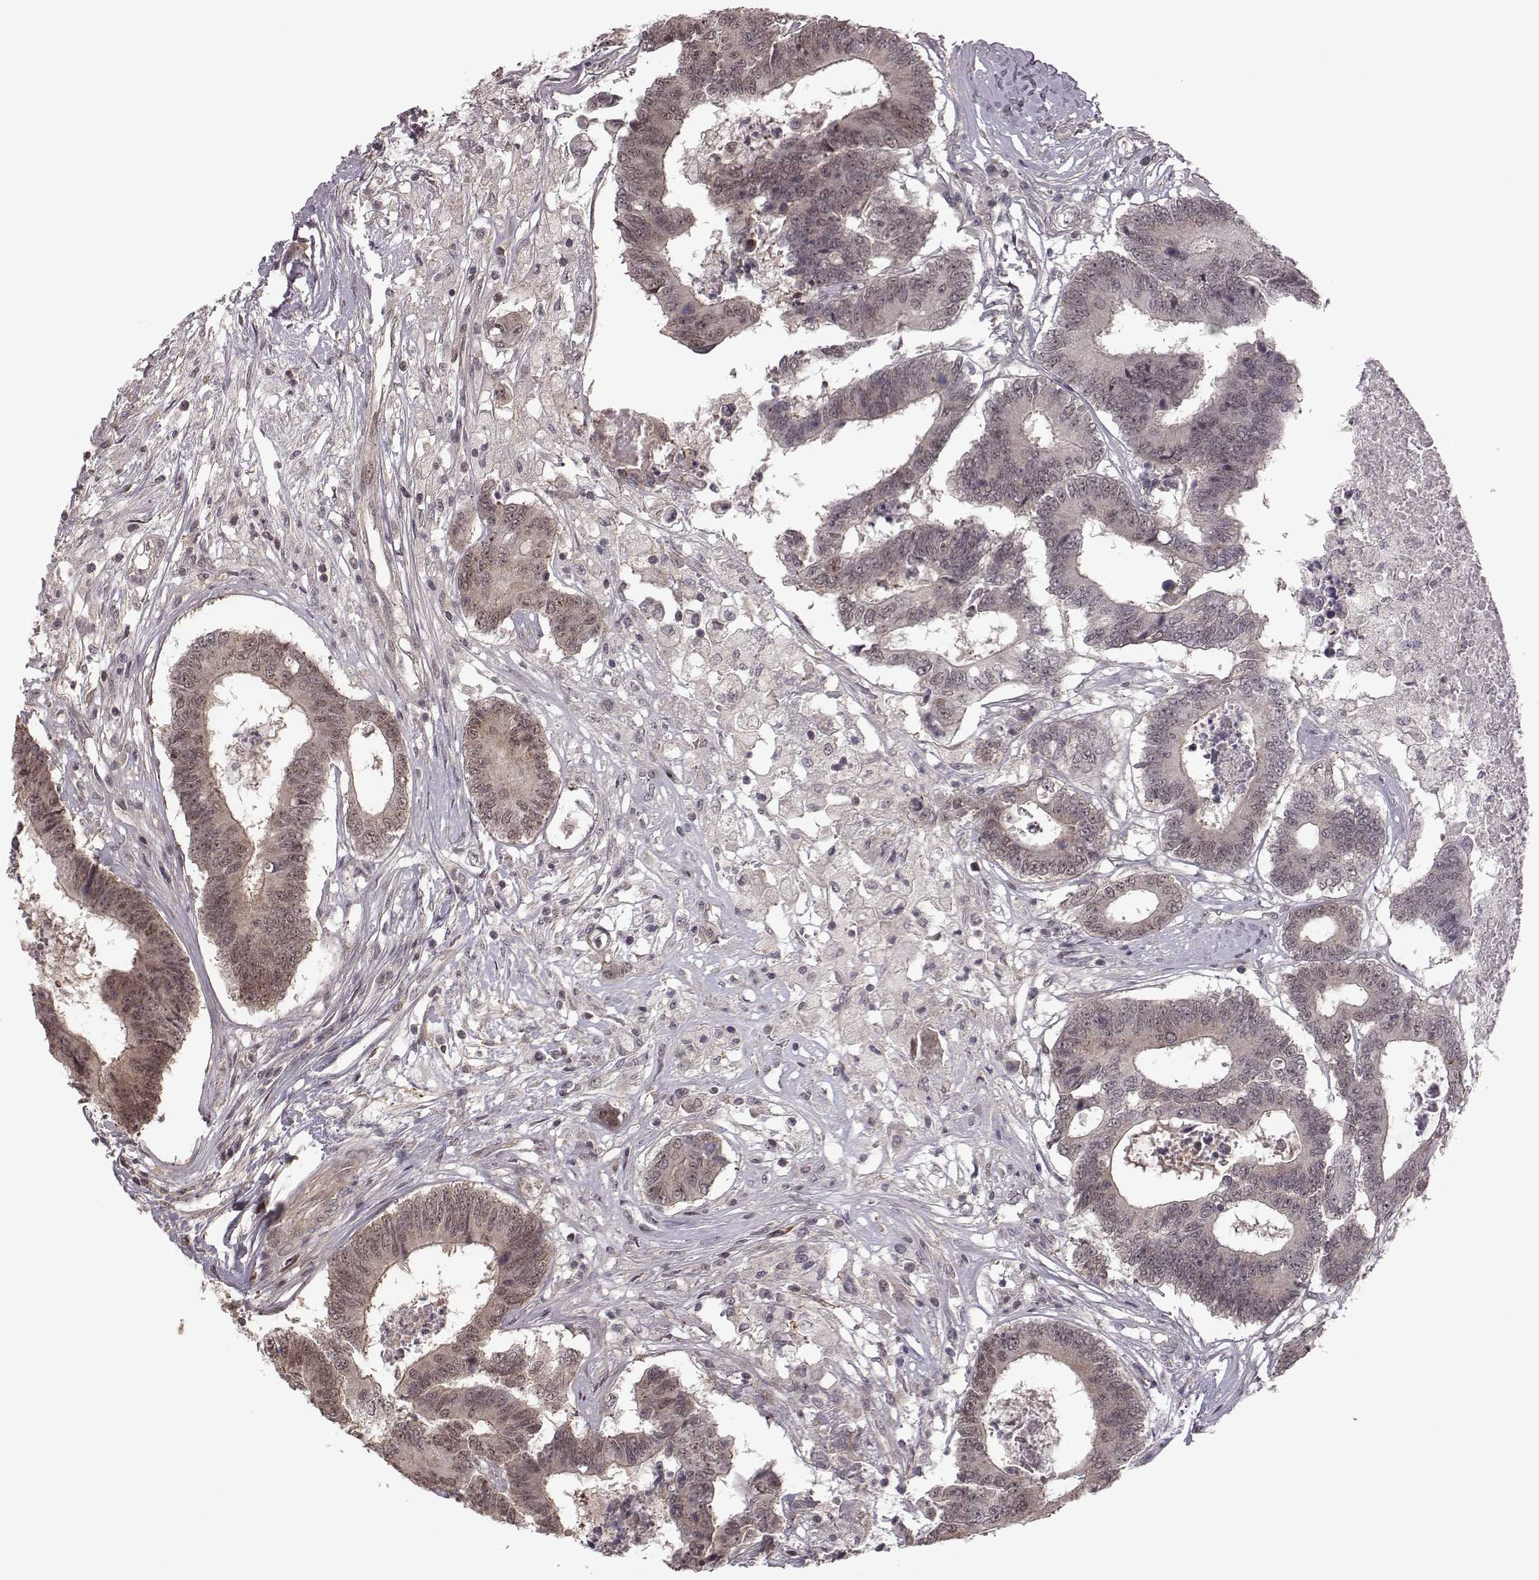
{"staining": {"intensity": "weak", "quantity": "<25%", "location": "cytoplasmic/membranous,nuclear"}, "tissue": "colorectal cancer", "cell_type": "Tumor cells", "image_type": "cancer", "snomed": [{"axis": "morphology", "description": "Adenocarcinoma, NOS"}, {"axis": "topography", "description": "Colon"}], "caption": "Tumor cells are negative for brown protein staining in adenocarcinoma (colorectal). (DAB immunohistochemistry (IHC) visualized using brightfield microscopy, high magnification).", "gene": "RPL3", "patient": {"sex": "female", "age": 48}}